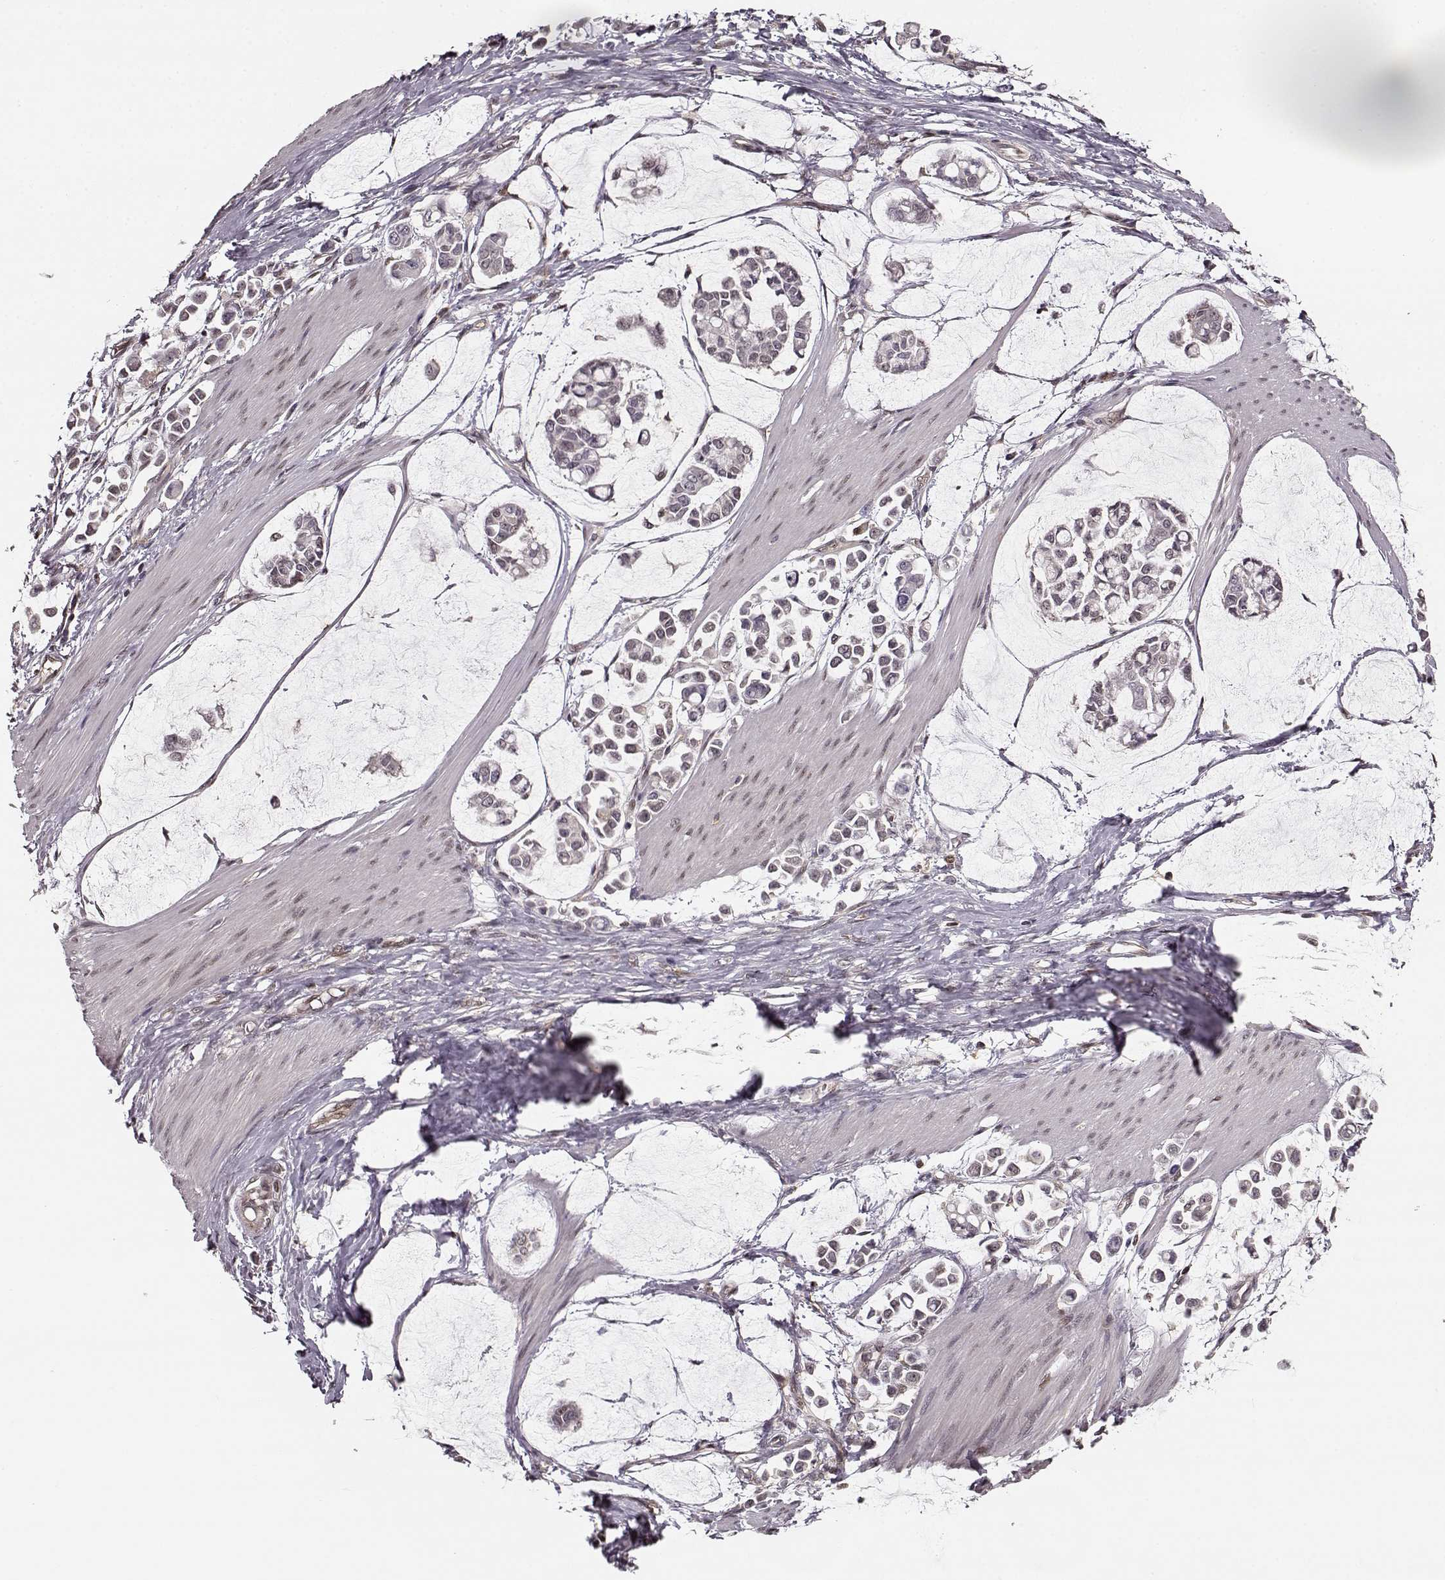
{"staining": {"intensity": "negative", "quantity": "none", "location": "none"}, "tissue": "stomach cancer", "cell_type": "Tumor cells", "image_type": "cancer", "snomed": [{"axis": "morphology", "description": "Adenocarcinoma, NOS"}, {"axis": "topography", "description": "Stomach"}], "caption": "Immunohistochemistry (IHC) histopathology image of neoplastic tissue: human adenocarcinoma (stomach) stained with DAB (3,3'-diaminobenzidine) displays no significant protein expression in tumor cells.", "gene": "MFSD1", "patient": {"sex": "male", "age": 82}}